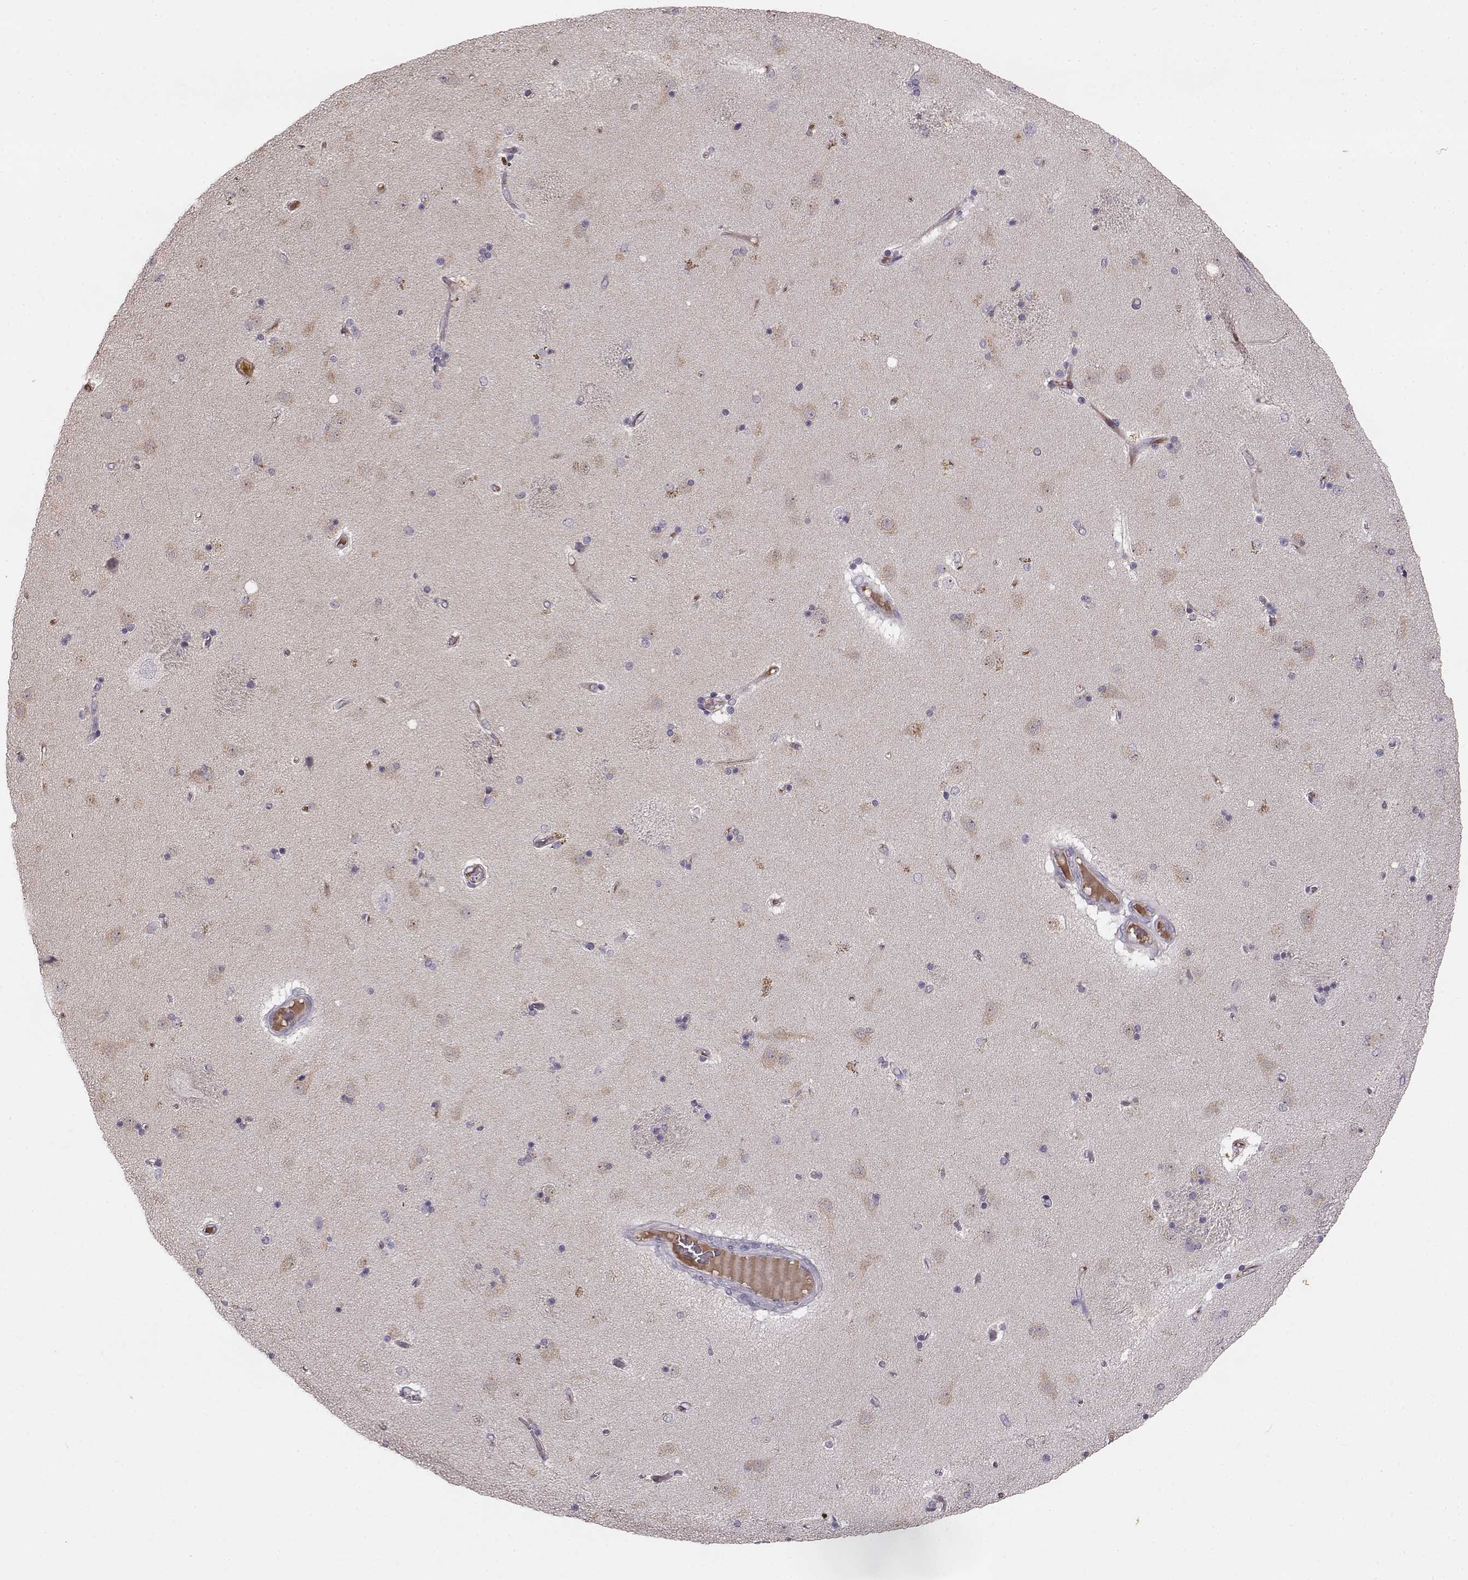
{"staining": {"intensity": "negative", "quantity": "none", "location": "none"}, "tissue": "caudate", "cell_type": "Glial cells", "image_type": "normal", "snomed": [{"axis": "morphology", "description": "Normal tissue, NOS"}, {"axis": "topography", "description": "Lateral ventricle wall"}], "caption": "This is an IHC photomicrograph of benign human caudate. There is no expression in glial cells.", "gene": "YJEFN3", "patient": {"sex": "male", "age": 54}}